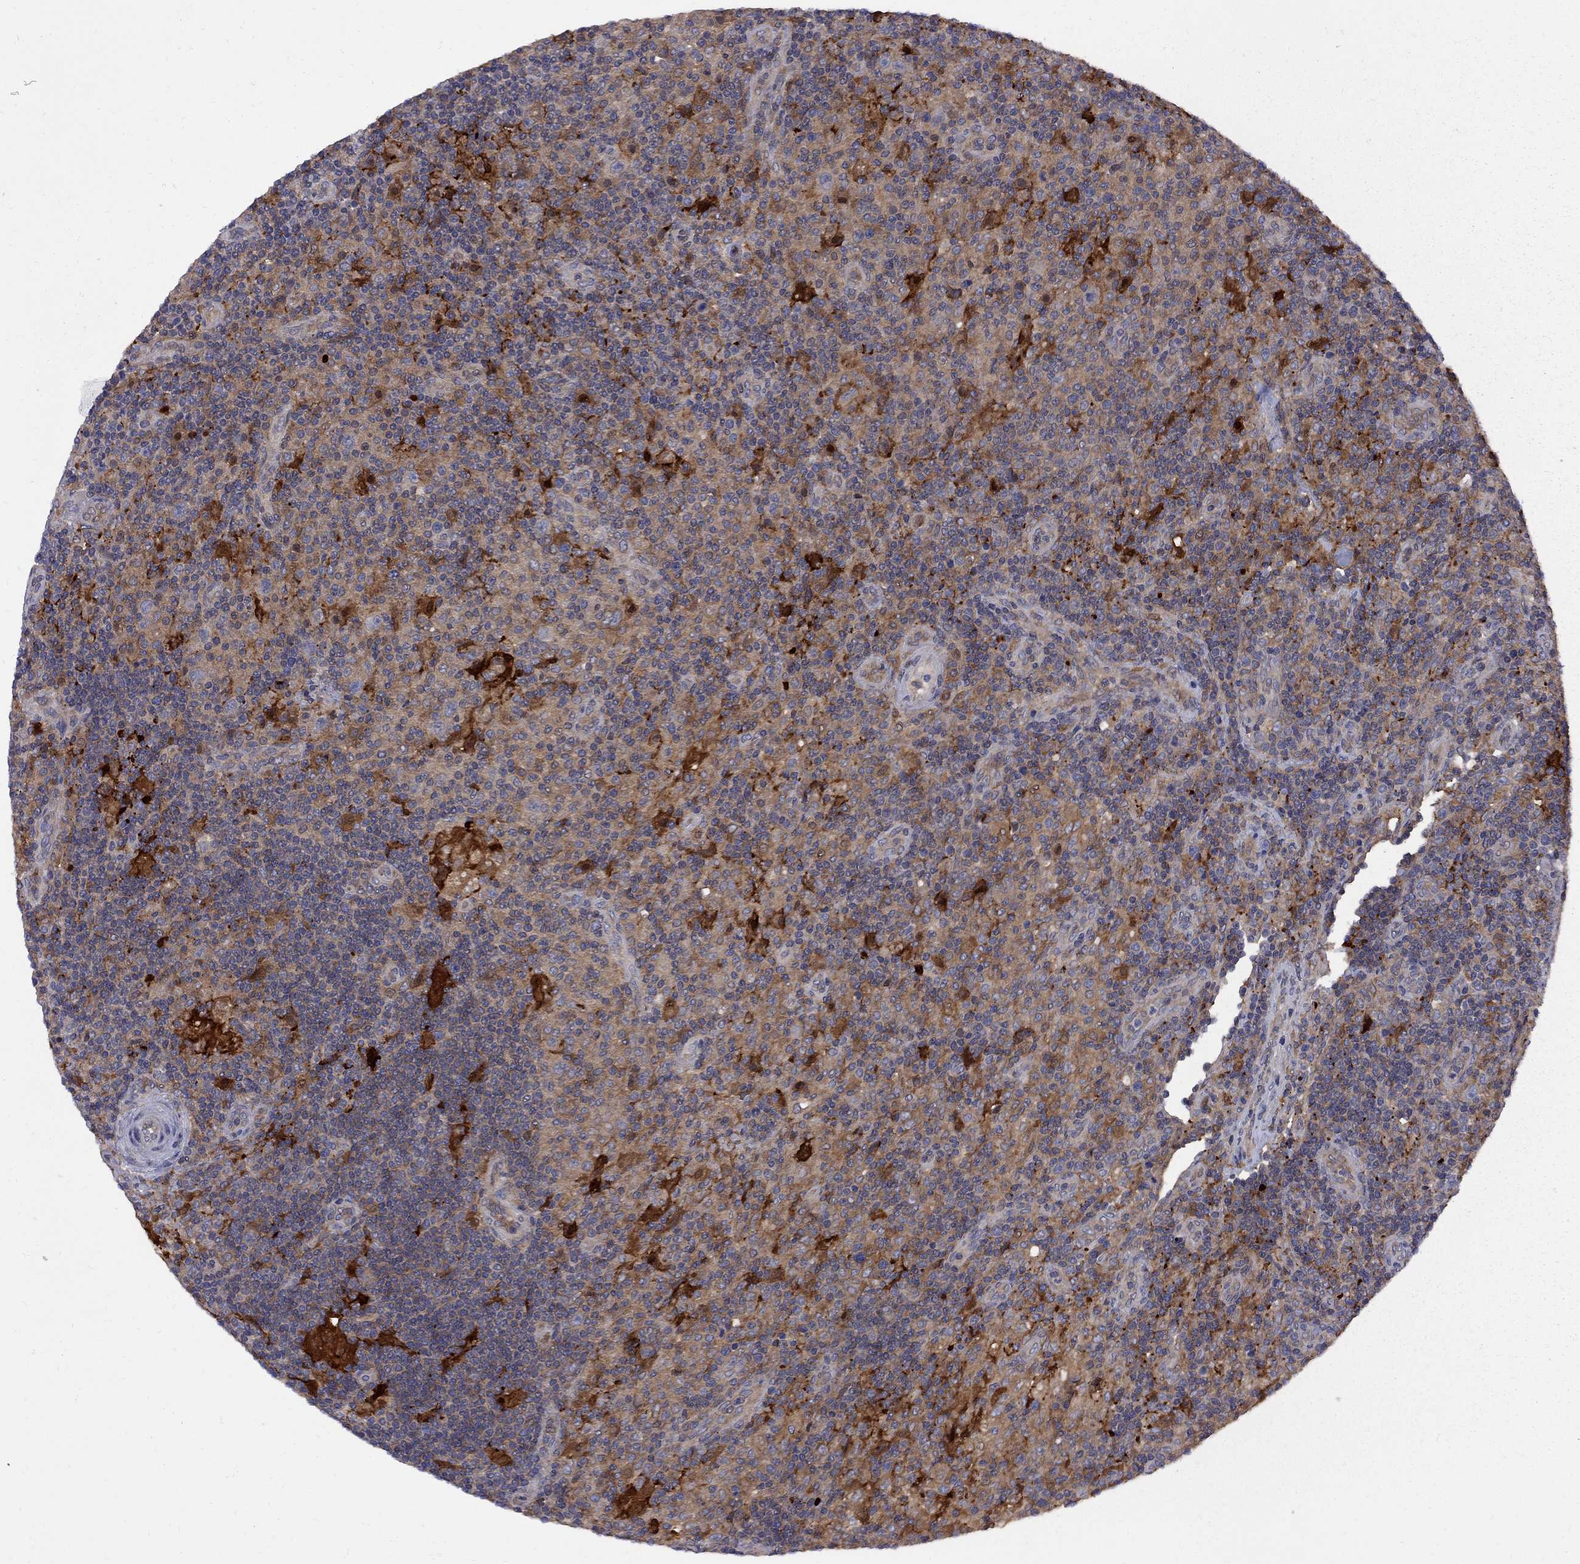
{"staining": {"intensity": "negative", "quantity": "none", "location": "none"}, "tissue": "lymphoma", "cell_type": "Tumor cells", "image_type": "cancer", "snomed": [{"axis": "morphology", "description": "Hodgkin's disease, NOS"}, {"axis": "topography", "description": "Lymph node"}], "caption": "The micrograph demonstrates no significant staining in tumor cells of Hodgkin's disease.", "gene": "MTHFR", "patient": {"sex": "male", "age": 70}}